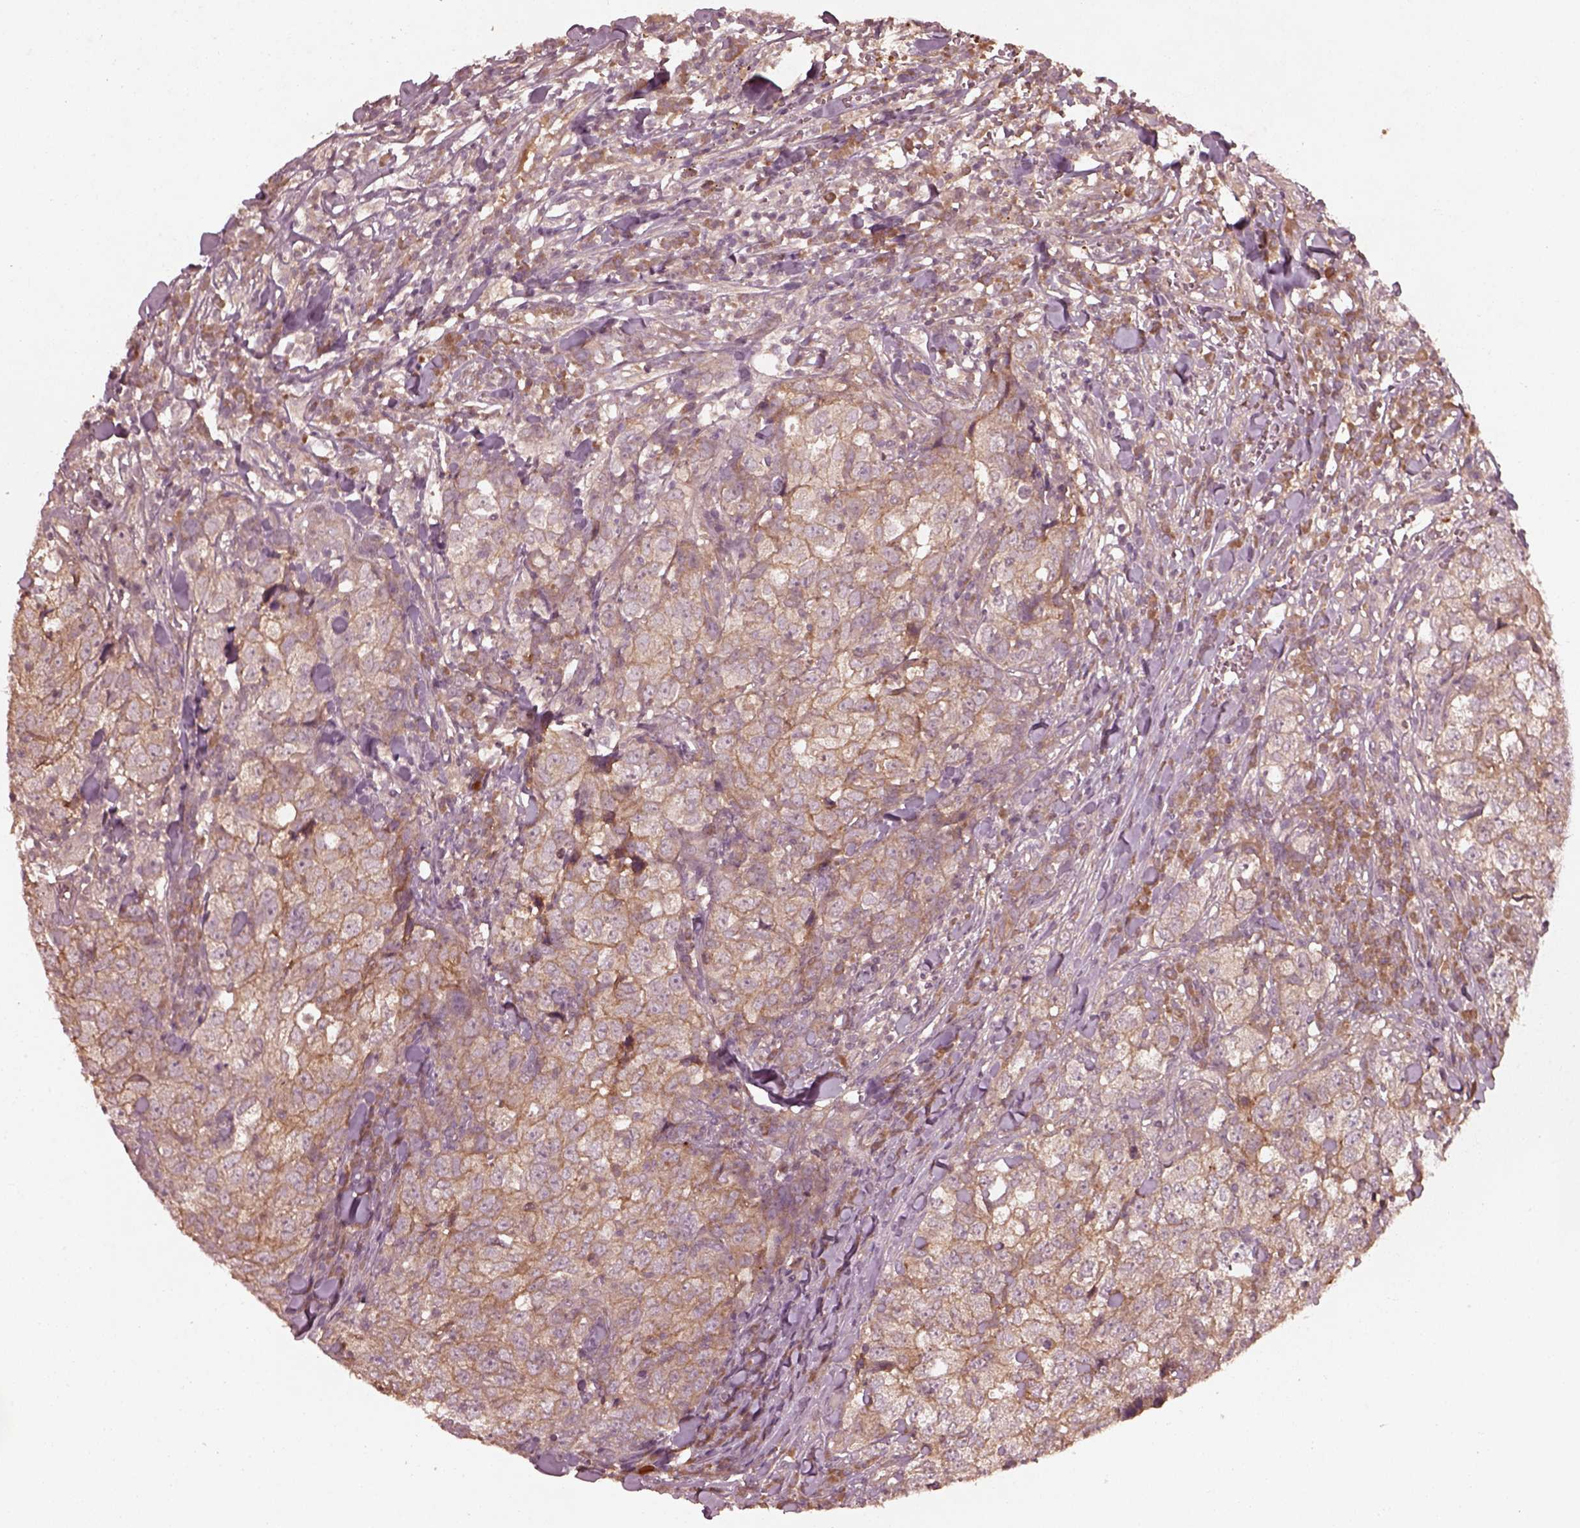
{"staining": {"intensity": "moderate", "quantity": ">75%", "location": "cytoplasmic/membranous"}, "tissue": "breast cancer", "cell_type": "Tumor cells", "image_type": "cancer", "snomed": [{"axis": "morphology", "description": "Duct carcinoma"}, {"axis": "topography", "description": "Breast"}], "caption": "Tumor cells display medium levels of moderate cytoplasmic/membranous staining in approximately >75% of cells in human breast cancer. (brown staining indicates protein expression, while blue staining denotes nuclei).", "gene": "FAM234A", "patient": {"sex": "female", "age": 30}}